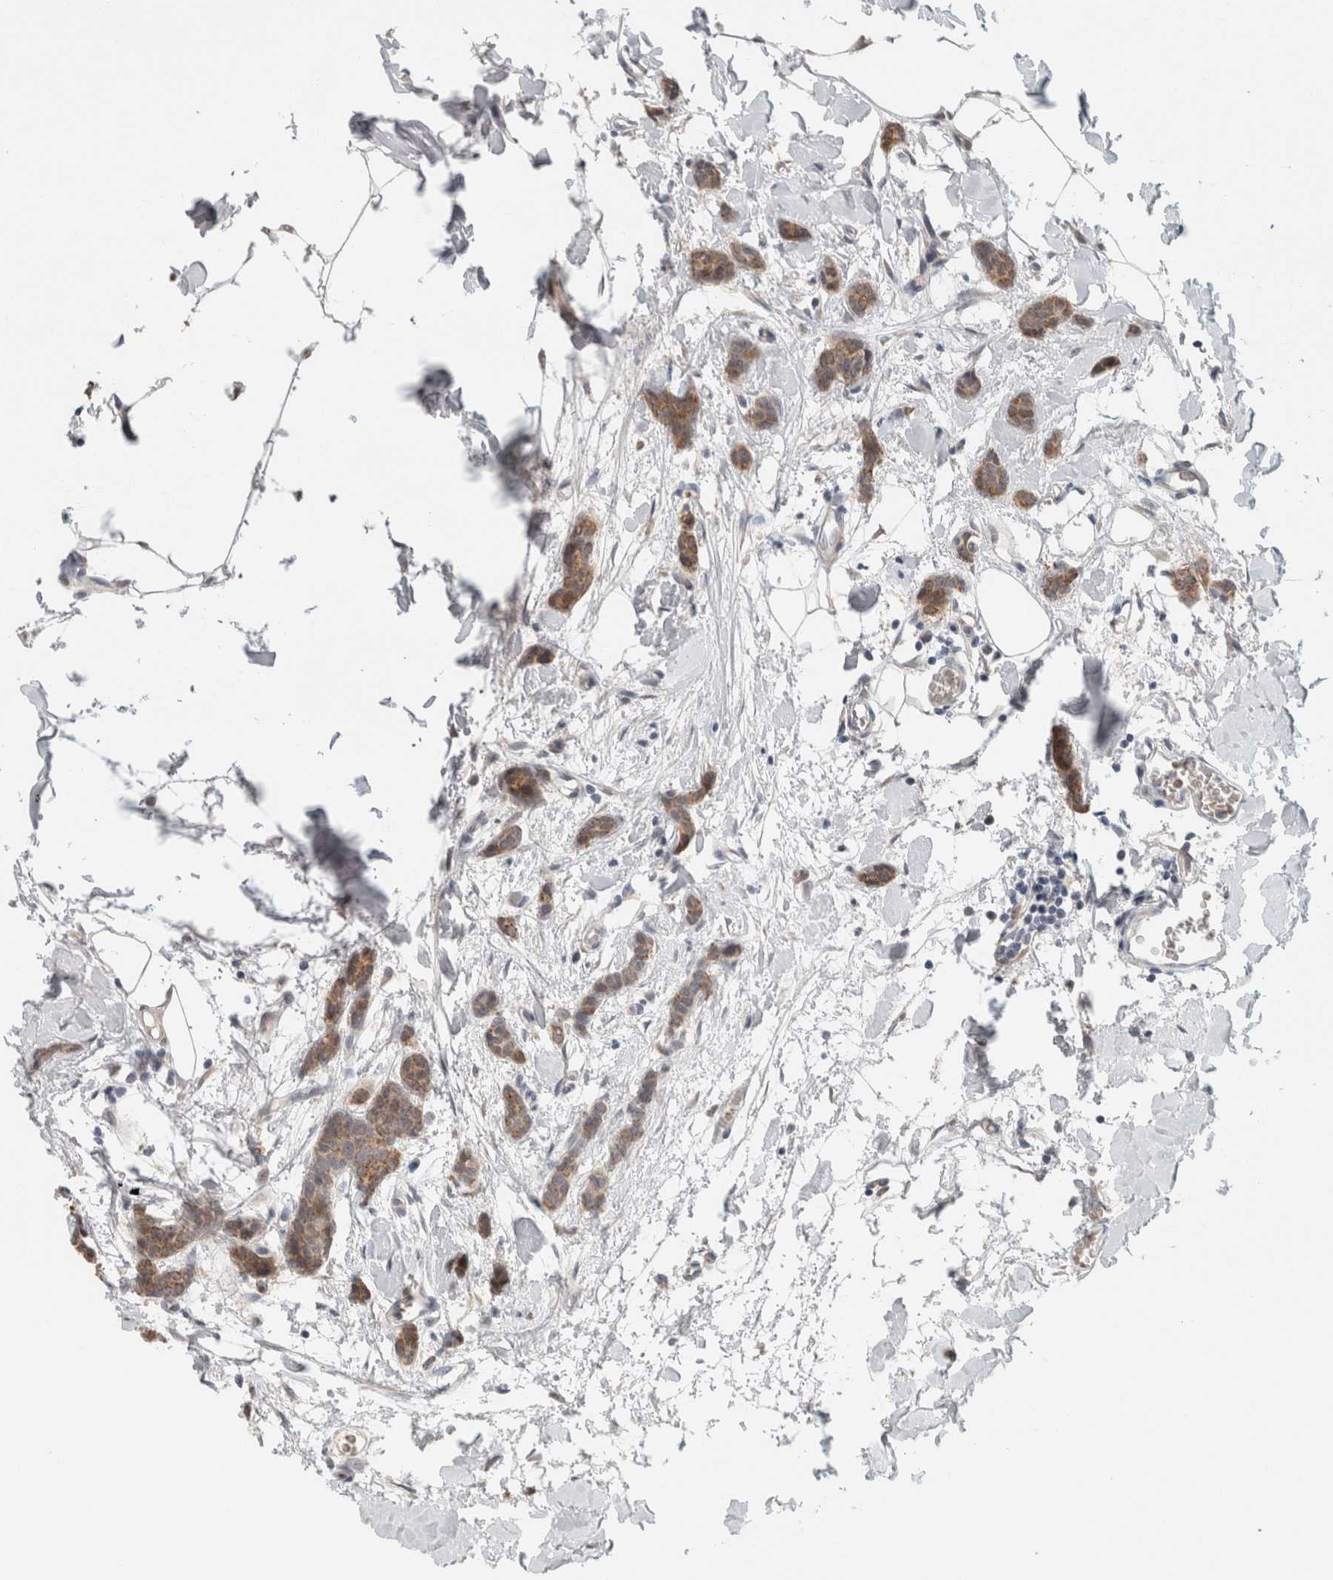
{"staining": {"intensity": "moderate", "quantity": ">75%", "location": "cytoplasmic/membranous"}, "tissue": "breast cancer", "cell_type": "Tumor cells", "image_type": "cancer", "snomed": [{"axis": "morphology", "description": "Lobular carcinoma"}, {"axis": "topography", "description": "Skin"}, {"axis": "topography", "description": "Breast"}], "caption": "This is a photomicrograph of immunohistochemistry staining of breast cancer, which shows moderate staining in the cytoplasmic/membranous of tumor cells.", "gene": "CRAT", "patient": {"sex": "female", "age": 46}}